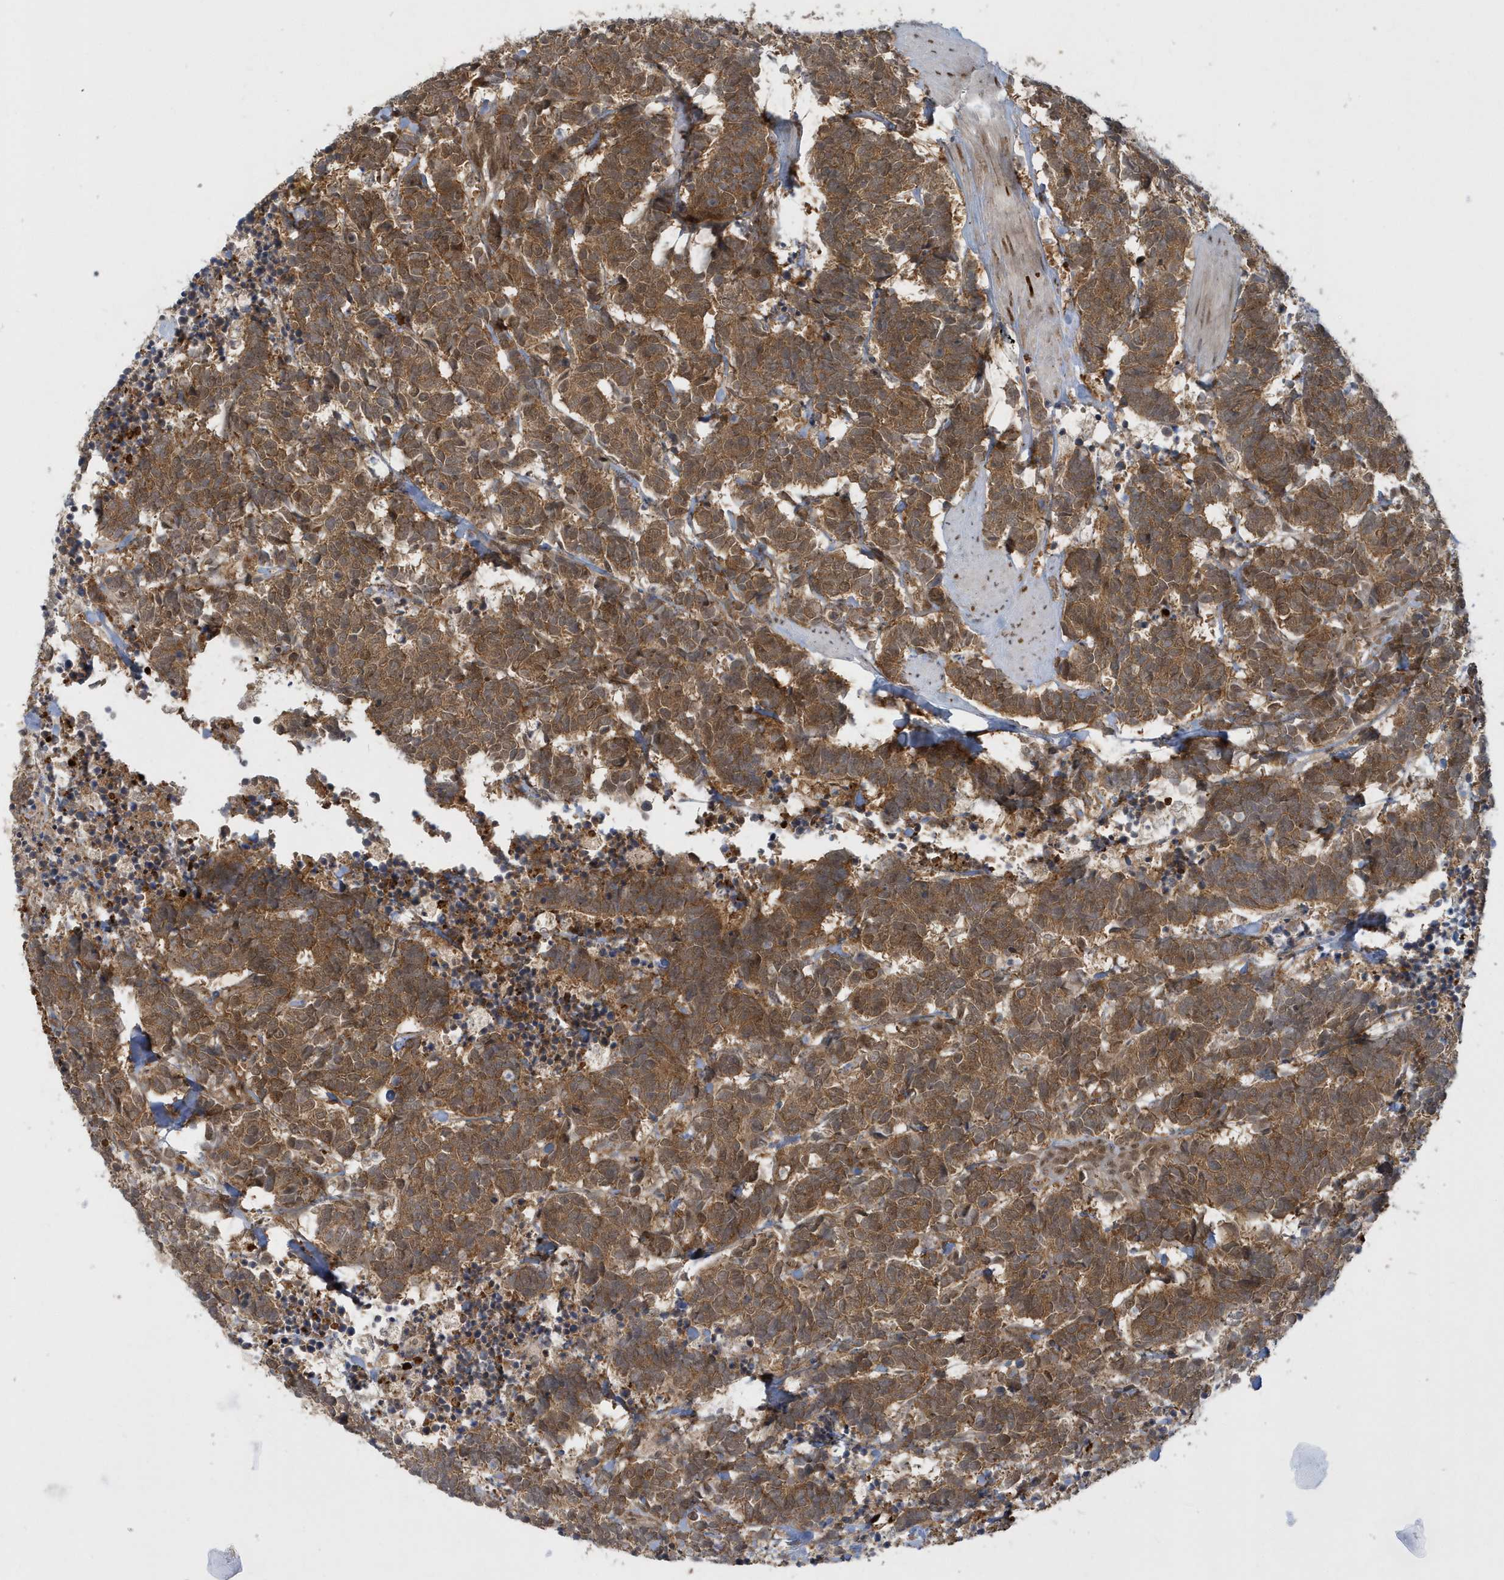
{"staining": {"intensity": "strong", "quantity": ">75%", "location": "cytoplasmic/membranous"}, "tissue": "carcinoid", "cell_type": "Tumor cells", "image_type": "cancer", "snomed": [{"axis": "morphology", "description": "Carcinoma, NOS"}, {"axis": "morphology", "description": "Carcinoid, malignant, NOS"}, {"axis": "topography", "description": "Urinary bladder"}], "caption": "IHC of carcinoid reveals high levels of strong cytoplasmic/membranous positivity in about >75% of tumor cells.", "gene": "ATG4A", "patient": {"sex": "male", "age": 57}}